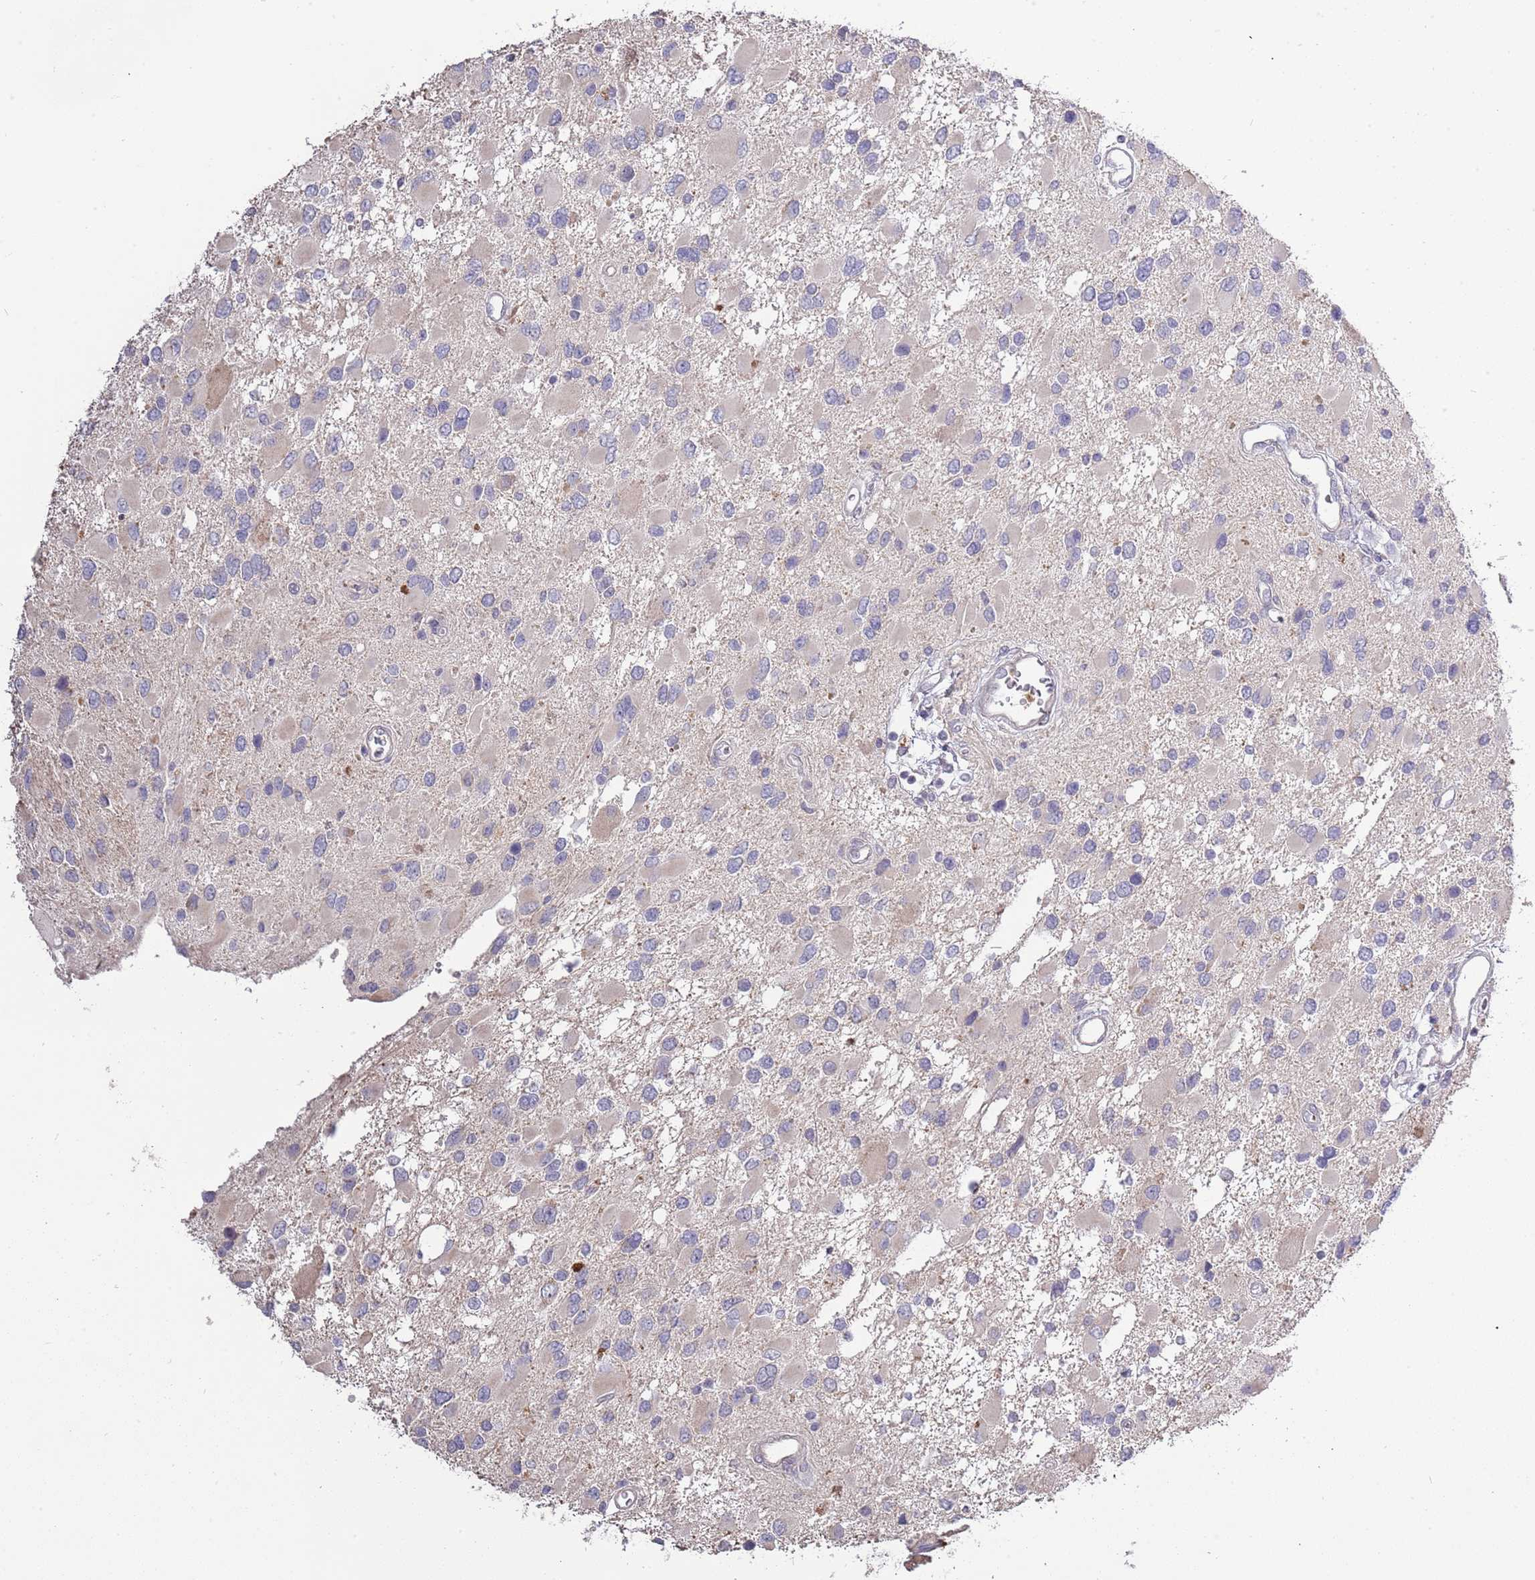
{"staining": {"intensity": "negative", "quantity": "none", "location": "none"}, "tissue": "glioma", "cell_type": "Tumor cells", "image_type": "cancer", "snomed": [{"axis": "morphology", "description": "Glioma, malignant, High grade"}, {"axis": "topography", "description": "Brain"}], "caption": "Histopathology image shows no protein expression in tumor cells of glioma tissue. (Brightfield microscopy of DAB (3,3'-diaminobenzidine) immunohistochemistry at high magnification).", "gene": "P2RY13", "patient": {"sex": "male", "age": 53}}